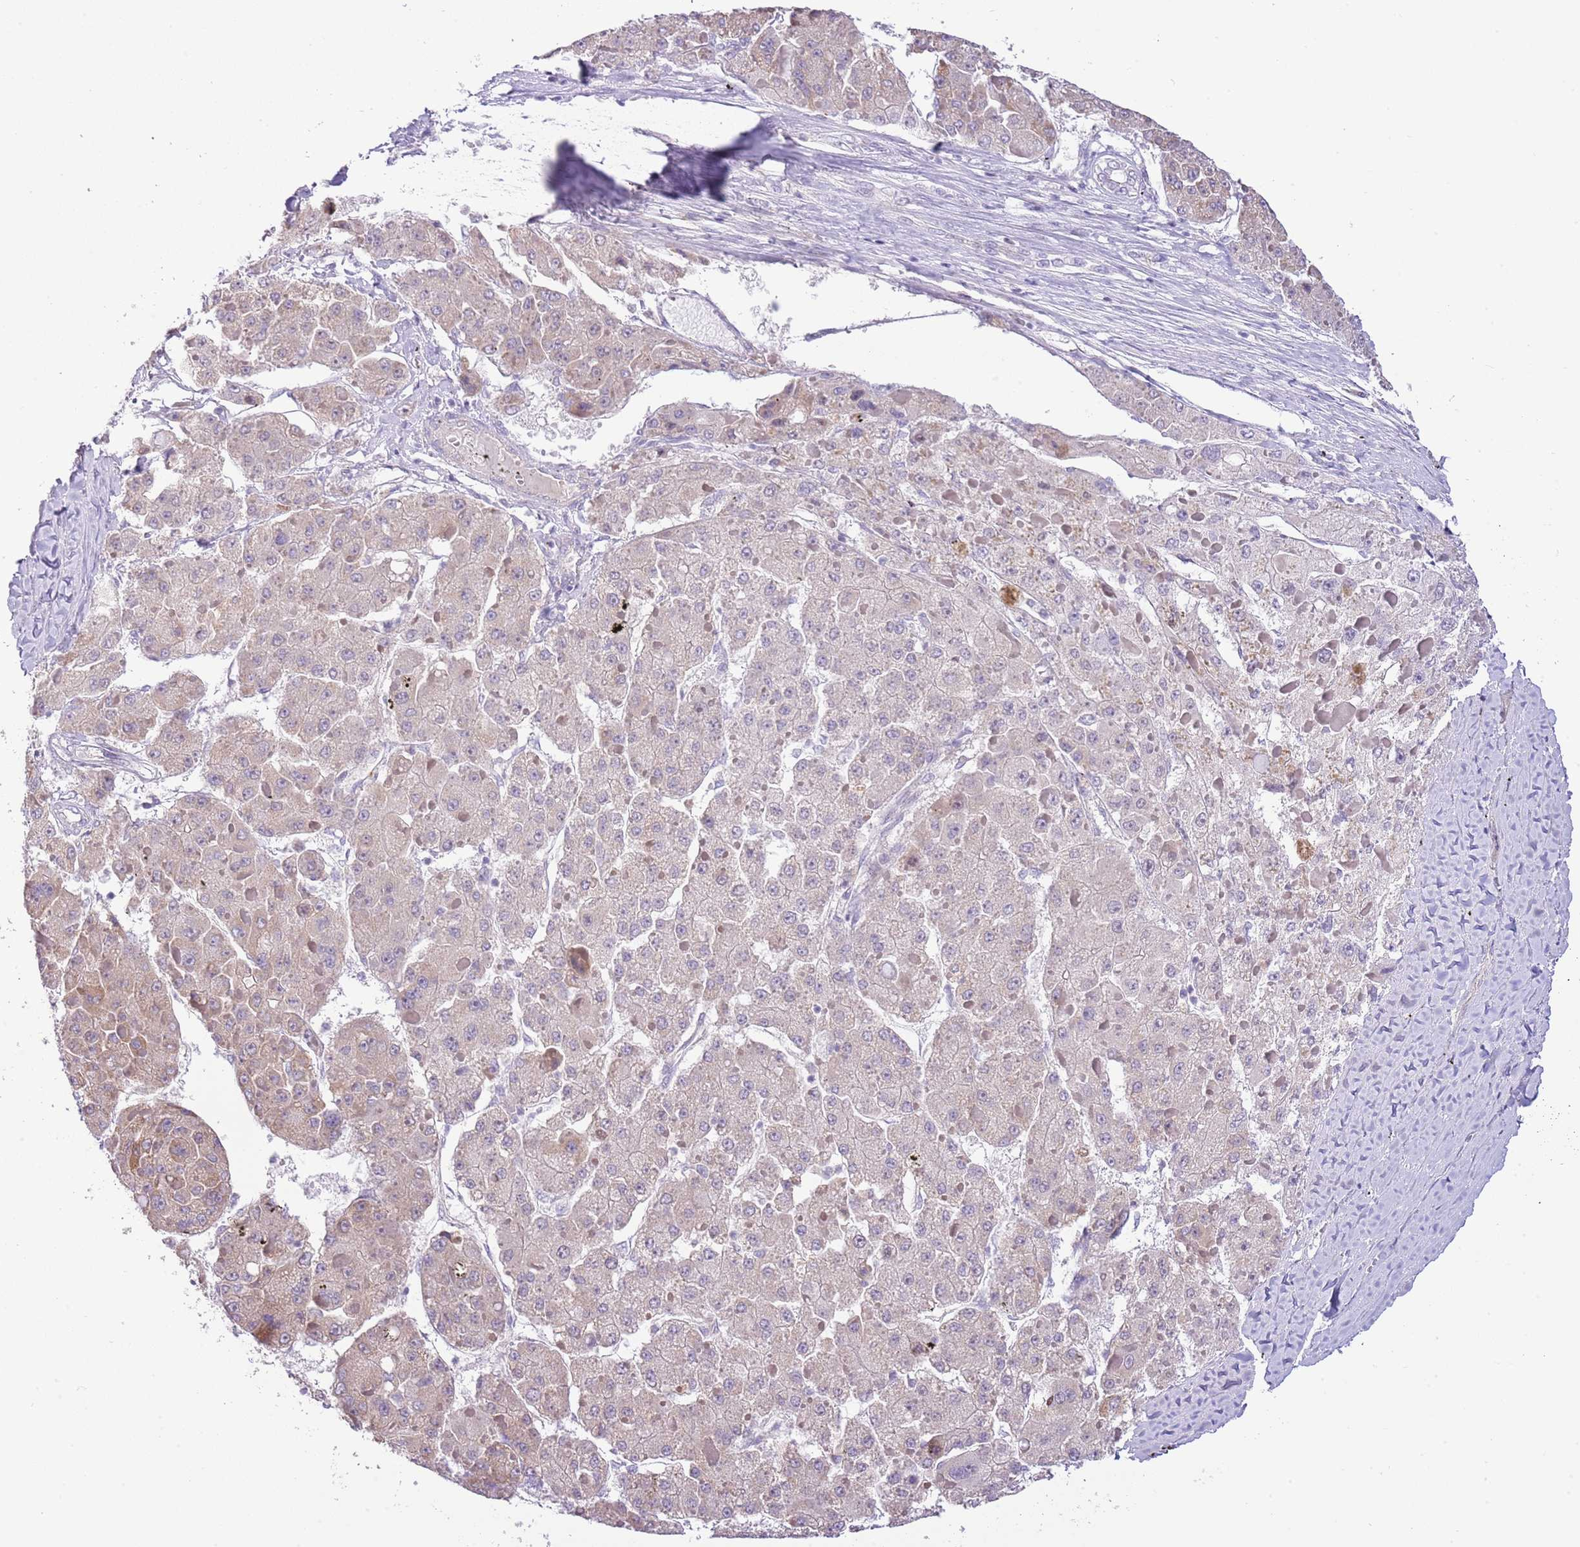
{"staining": {"intensity": "negative", "quantity": "none", "location": "none"}, "tissue": "liver cancer", "cell_type": "Tumor cells", "image_type": "cancer", "snomed": [{"axis": "morphology", "description": "Carcinoma, Hepatocellular, NOS"}, {"axis": "topography", "description": "Liver"}], "caption": "A high-resolution photomicrograph shows immunohistochemistry staining of liver cancer, which displays no significant expression in tumor cells.", "gene": "FBRSL1", "patient": {"sex": "female", "age": 73}}